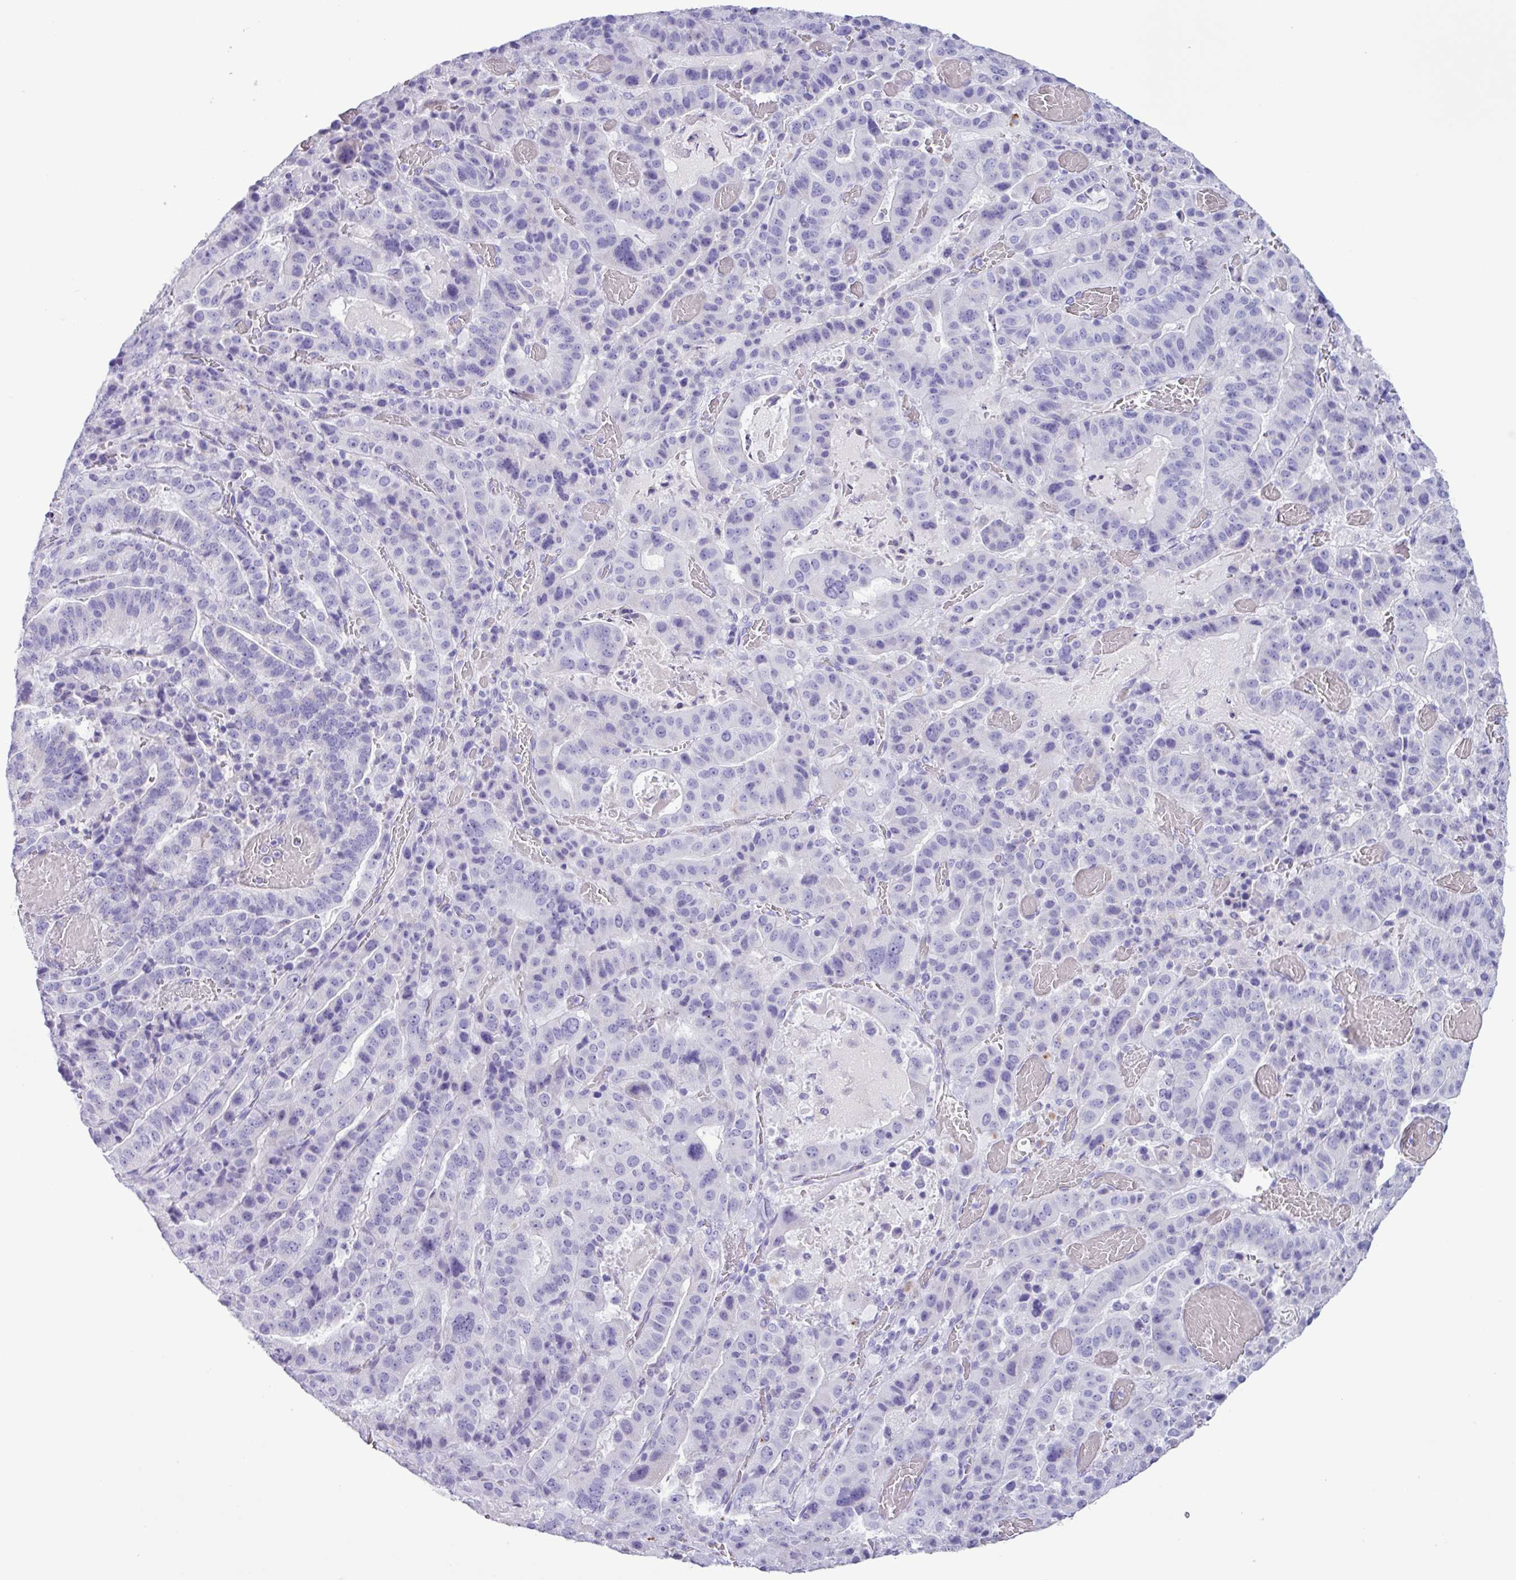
{"staining": {"intensity": "negative", "quantity": "none", "location": "none"}, "tissue": "stomach cancer", "cell_type": "Tumor cells", "image_type": "cancer", "snomed": [{"axis": "morphology", "description": "Adenocarcinoma, NOS"}, {"axis": "topography", "description": "Stomach"}], "caption": "Immunohistochemistry (IHC) image of human stomach cancer stained for a protein (brown), which reveals no staining in tumor cells.", "gene": "AGO3", "patient": {"sex": "male", "age": 48}}